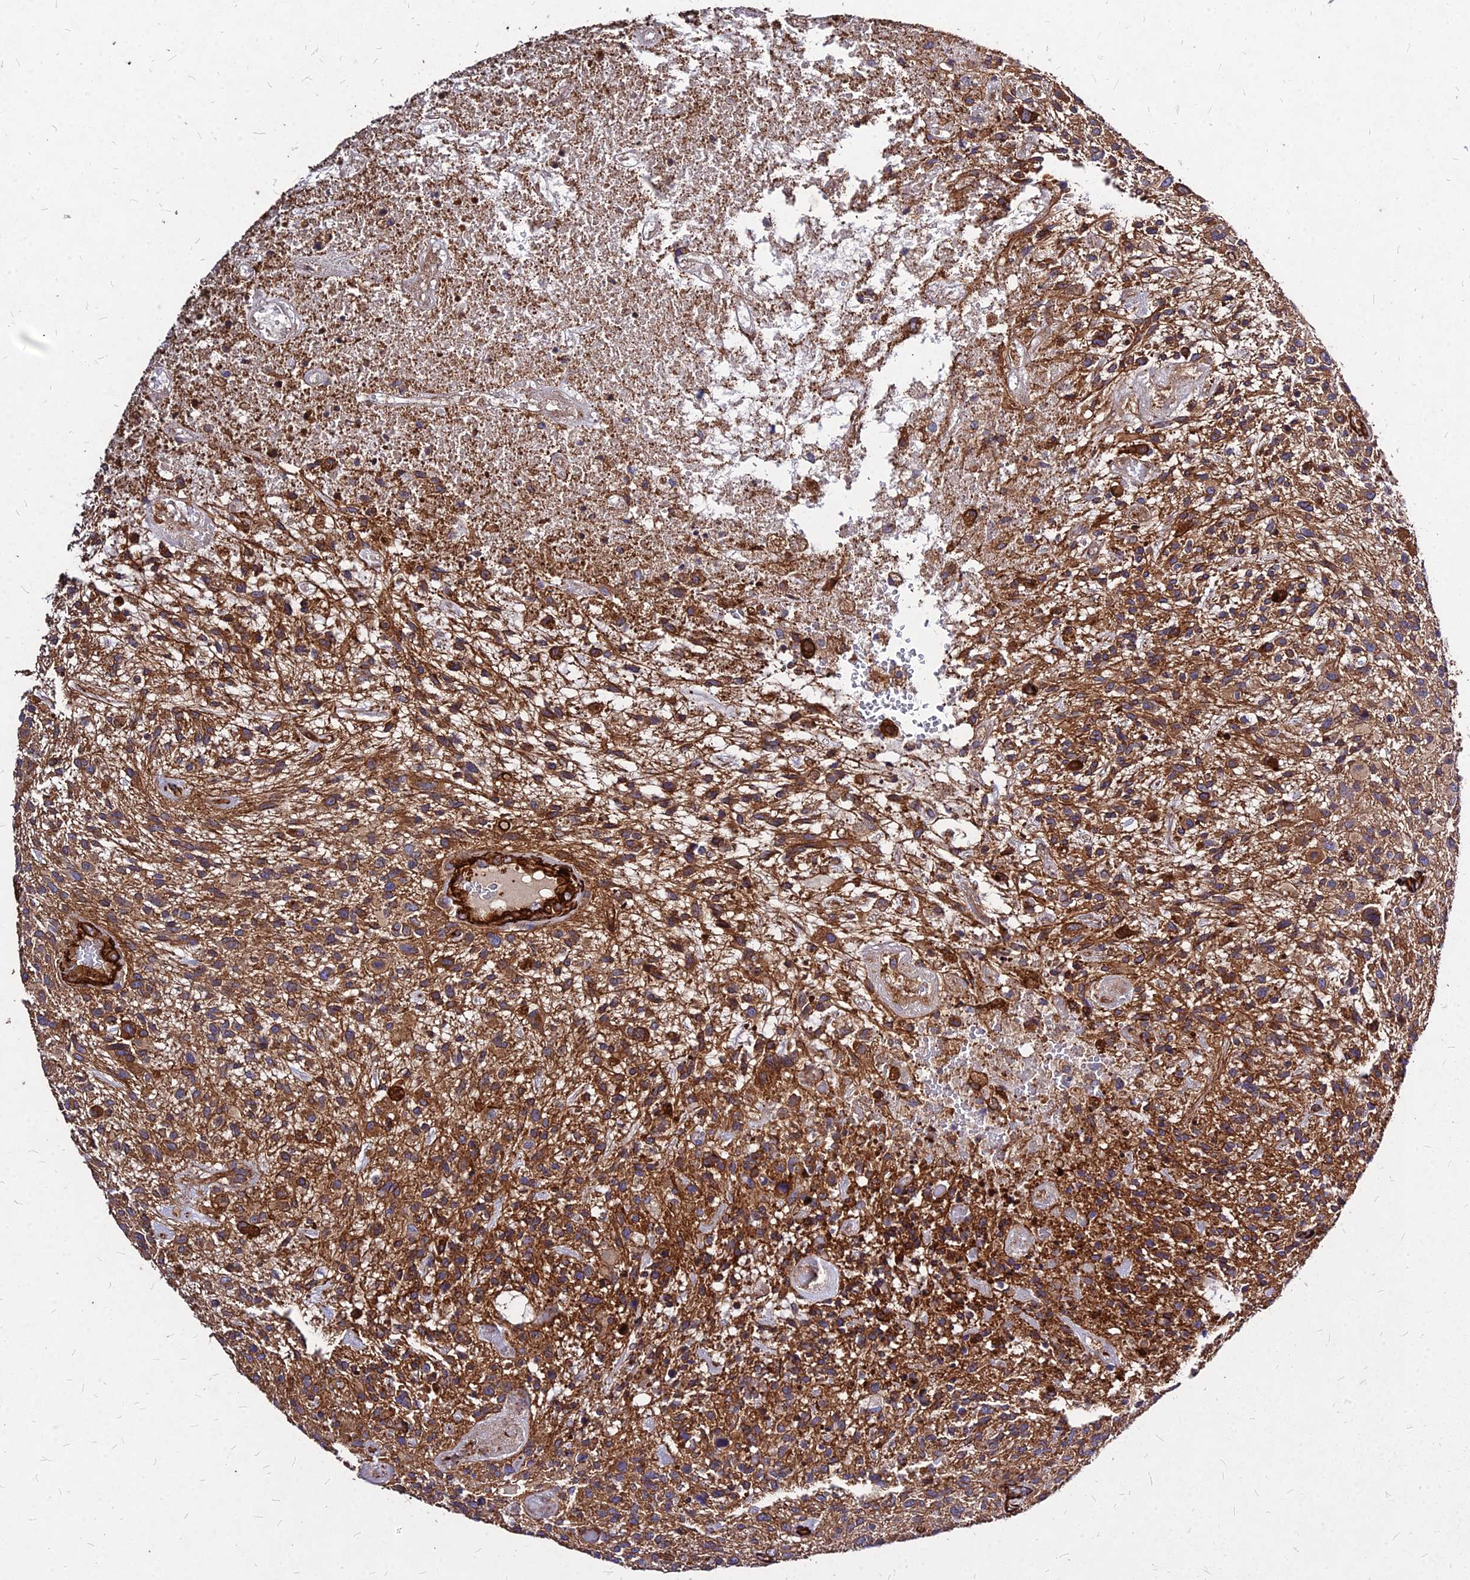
{"staining": {"intensity": "strong", "quantity": "<25%", "location": "cytoplasmic/membranous"}, "tissue": "glioma", "cell_type": "Tumor cells", "image_type": "cancer", "snomed": [{"axis": "morphology", "description": "Glioma, malignant, High grade"}, {"axis": "topography", "description": "Brain"}], "caption": "Glioma was stained to show a protein in brown. There is medium levels of strong cytoplasmic/membranous expression in about <25% of tumor cells.", "gene": "EFCC1", "patient": {"sex": "male", "age": 47}}